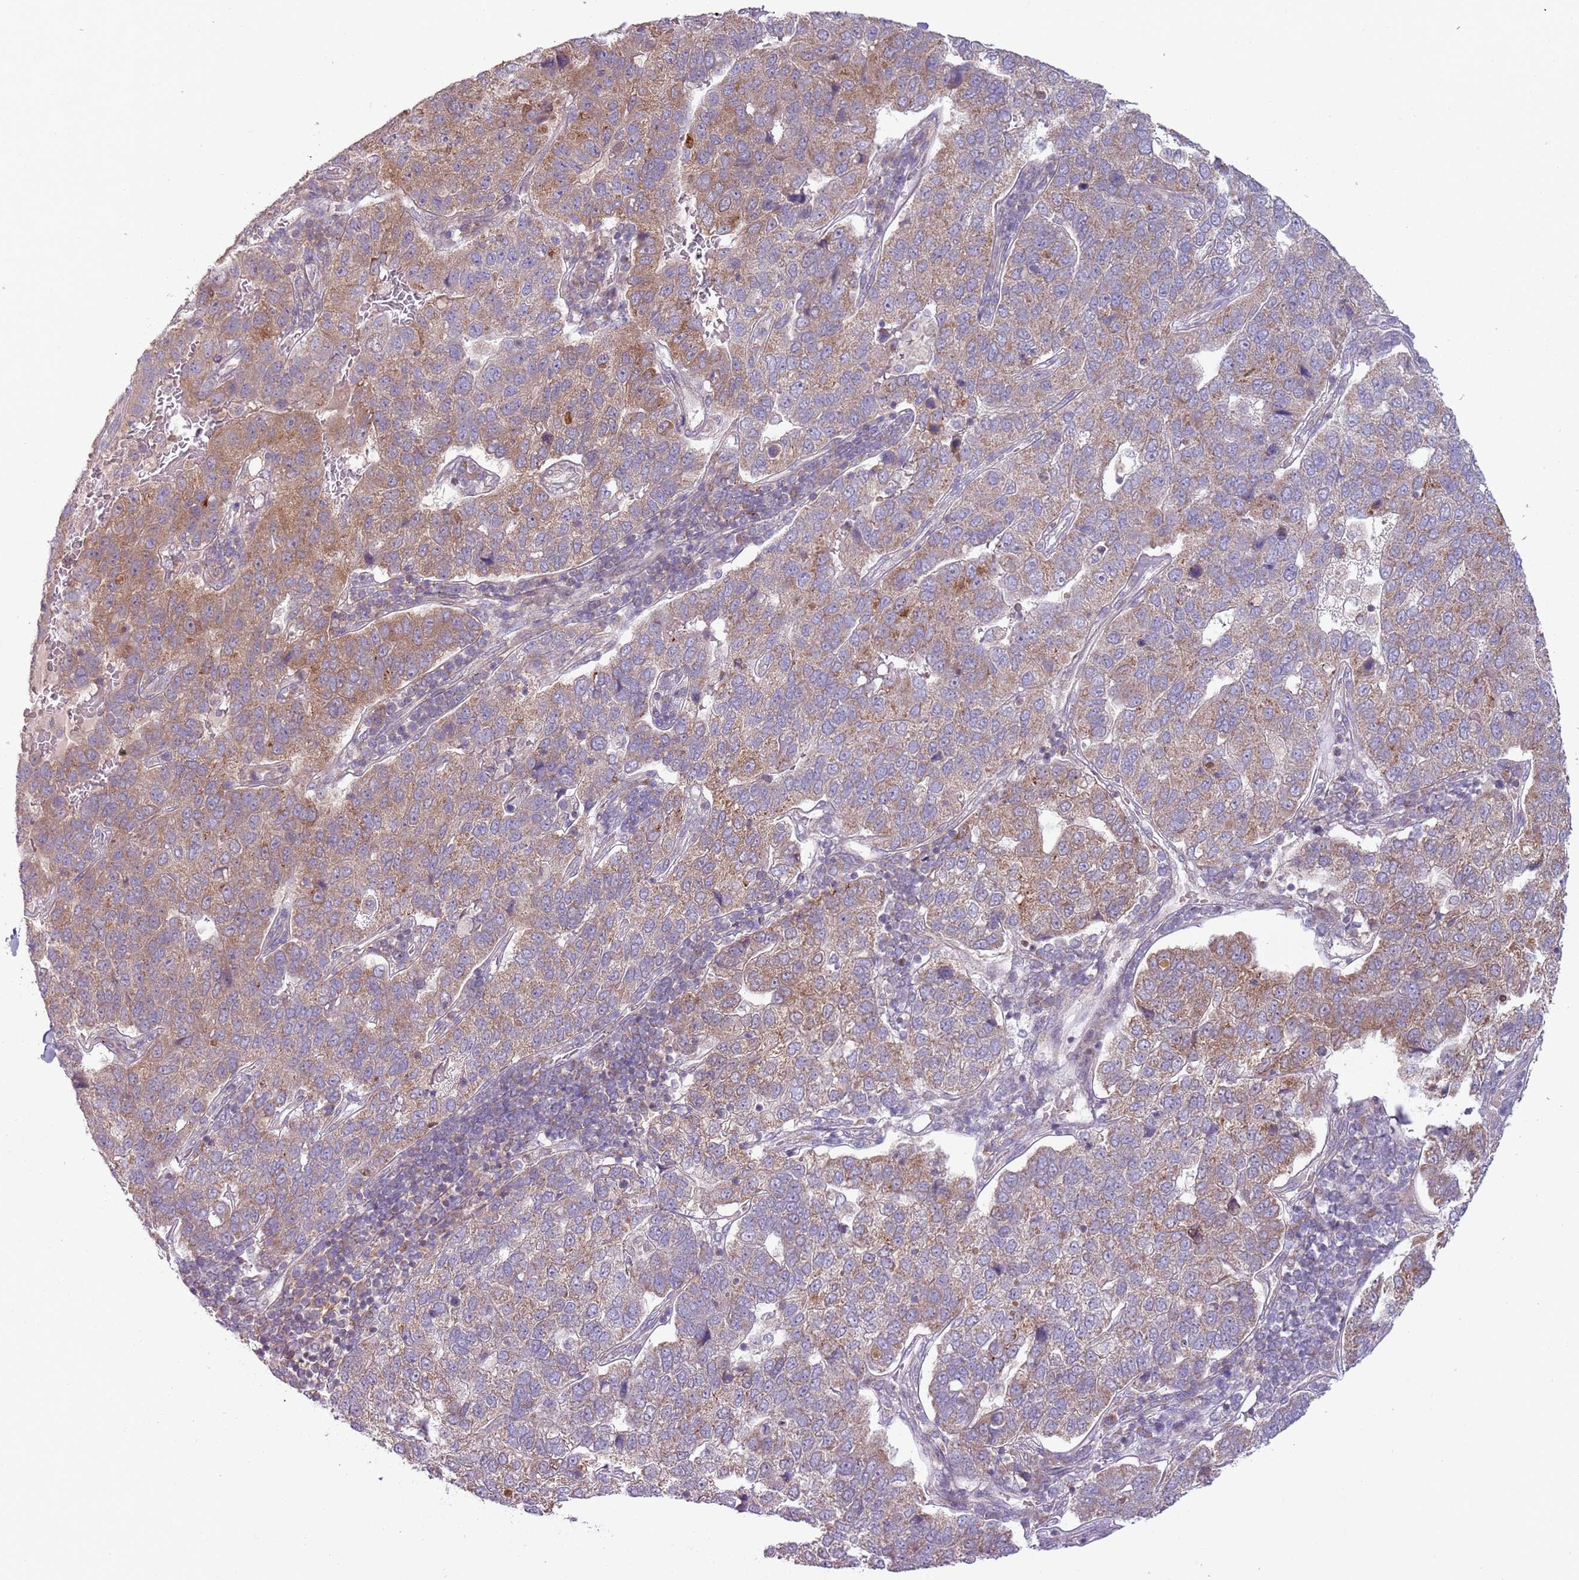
{"staining": {"intensity": "moderate", "quantity": ">75%", "location": "cytoplasmic/membranous"}, "tissue": "pancreatic cancer", "cell_type": "Tumor cells", "image_type": "cancer", "snomed": [{"axis": "morphology", "description": "Adenocarcinoma, NOS"}, {"axis": "topography", "description": "Pancreas"}], "caption": "Human pancreatic cancer stained with a brown dye reveals moderate cytoplasmic/membranous positive expression in approximately >75% of tumor cells.", "gene": "DTD2", "patient": {"sex": "female", "age": 61}}